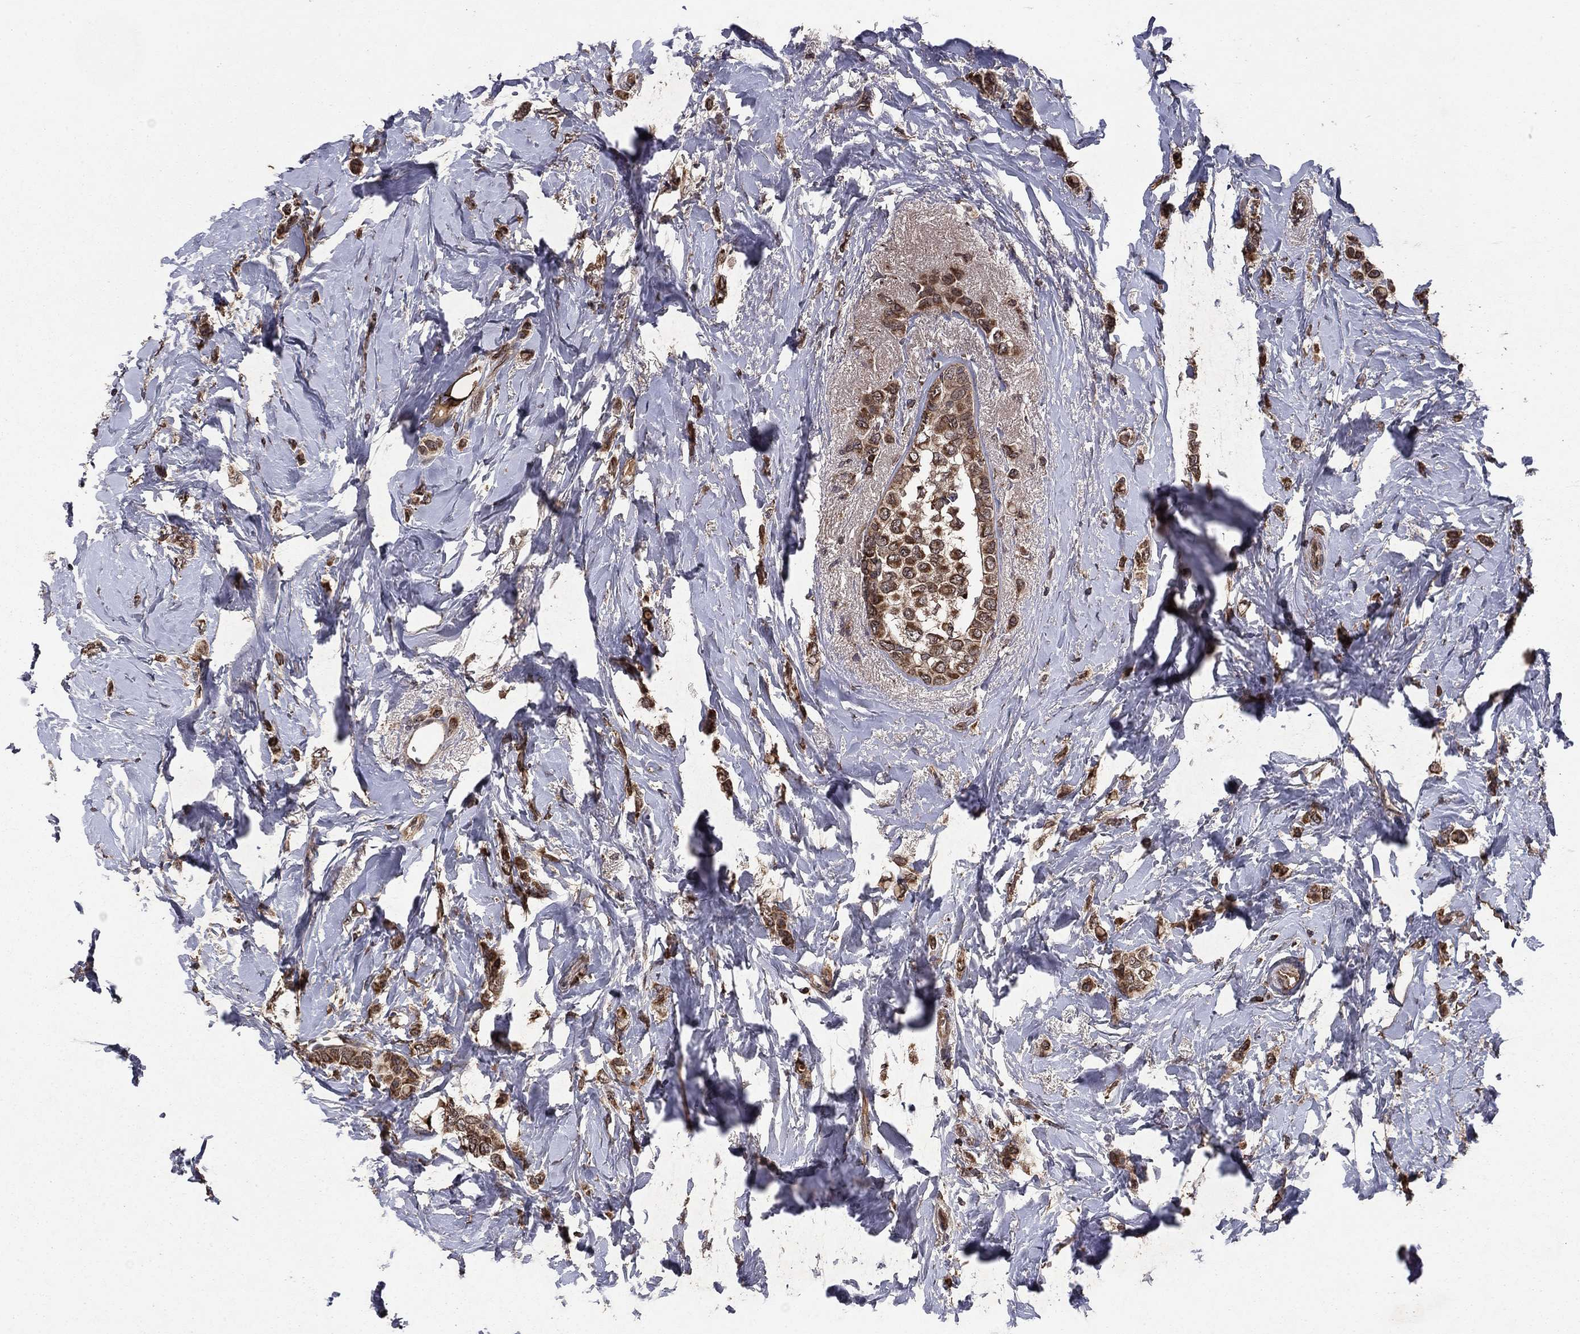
{"staining": {"intensity": "strong", "quantity": ">75%", "location": "cytoplasmic/membranous"}, "tissue": "breast cancer", "cell_type": "Tumor cells", "image_type": "cancer", "snomed": [{"axis": "morphology", "description": "Lobular carcinoma"}, {"axis": "topography", "description": "Breast"}], "caption": "This histopathology image shows IHC staining of breast cancer (lobular carcinoma), with high strong cytoplasmic/membranous expression in approximately >75% of tumor cells.", "gene": "DHRS1", "patient": {"sex": "female", "age": 66}}